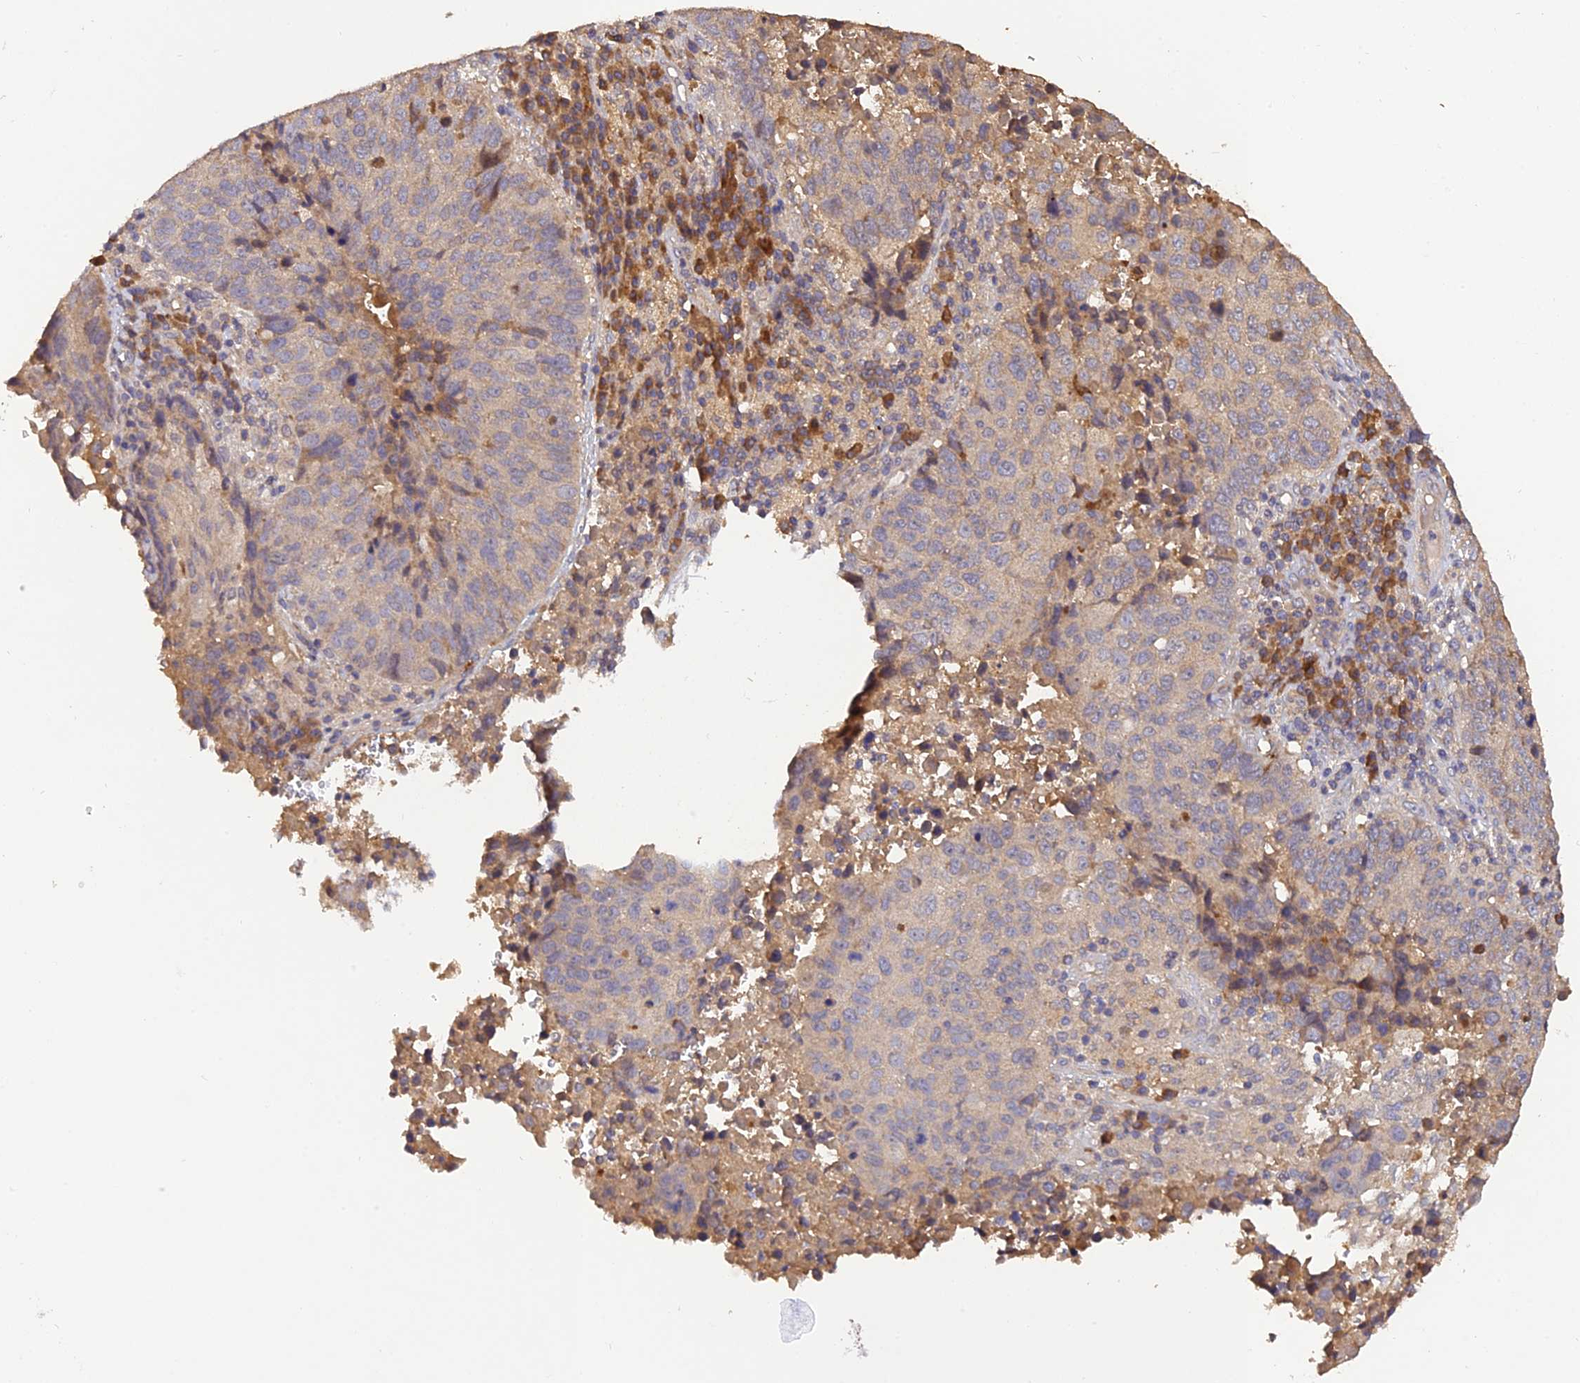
{"staining": {"intensity": "negative", "quantity": "none", "location": "none"}, "tissue": "lung cancer", "cell_type": "Tumor cells", "image_type": "cancer", "snomed": [{"axis": "morphology", "description": "Squamous cell carcinoma, NOS"}, {"axis": "topography", "description": "Lung"}], "caption": "A micrograph of lung squamous cell carcinoma stained for a protein exhibits no brown staining in tumor cells.", "gene": "DENND5B", "patient": {"sex": "male", "age": 73}}